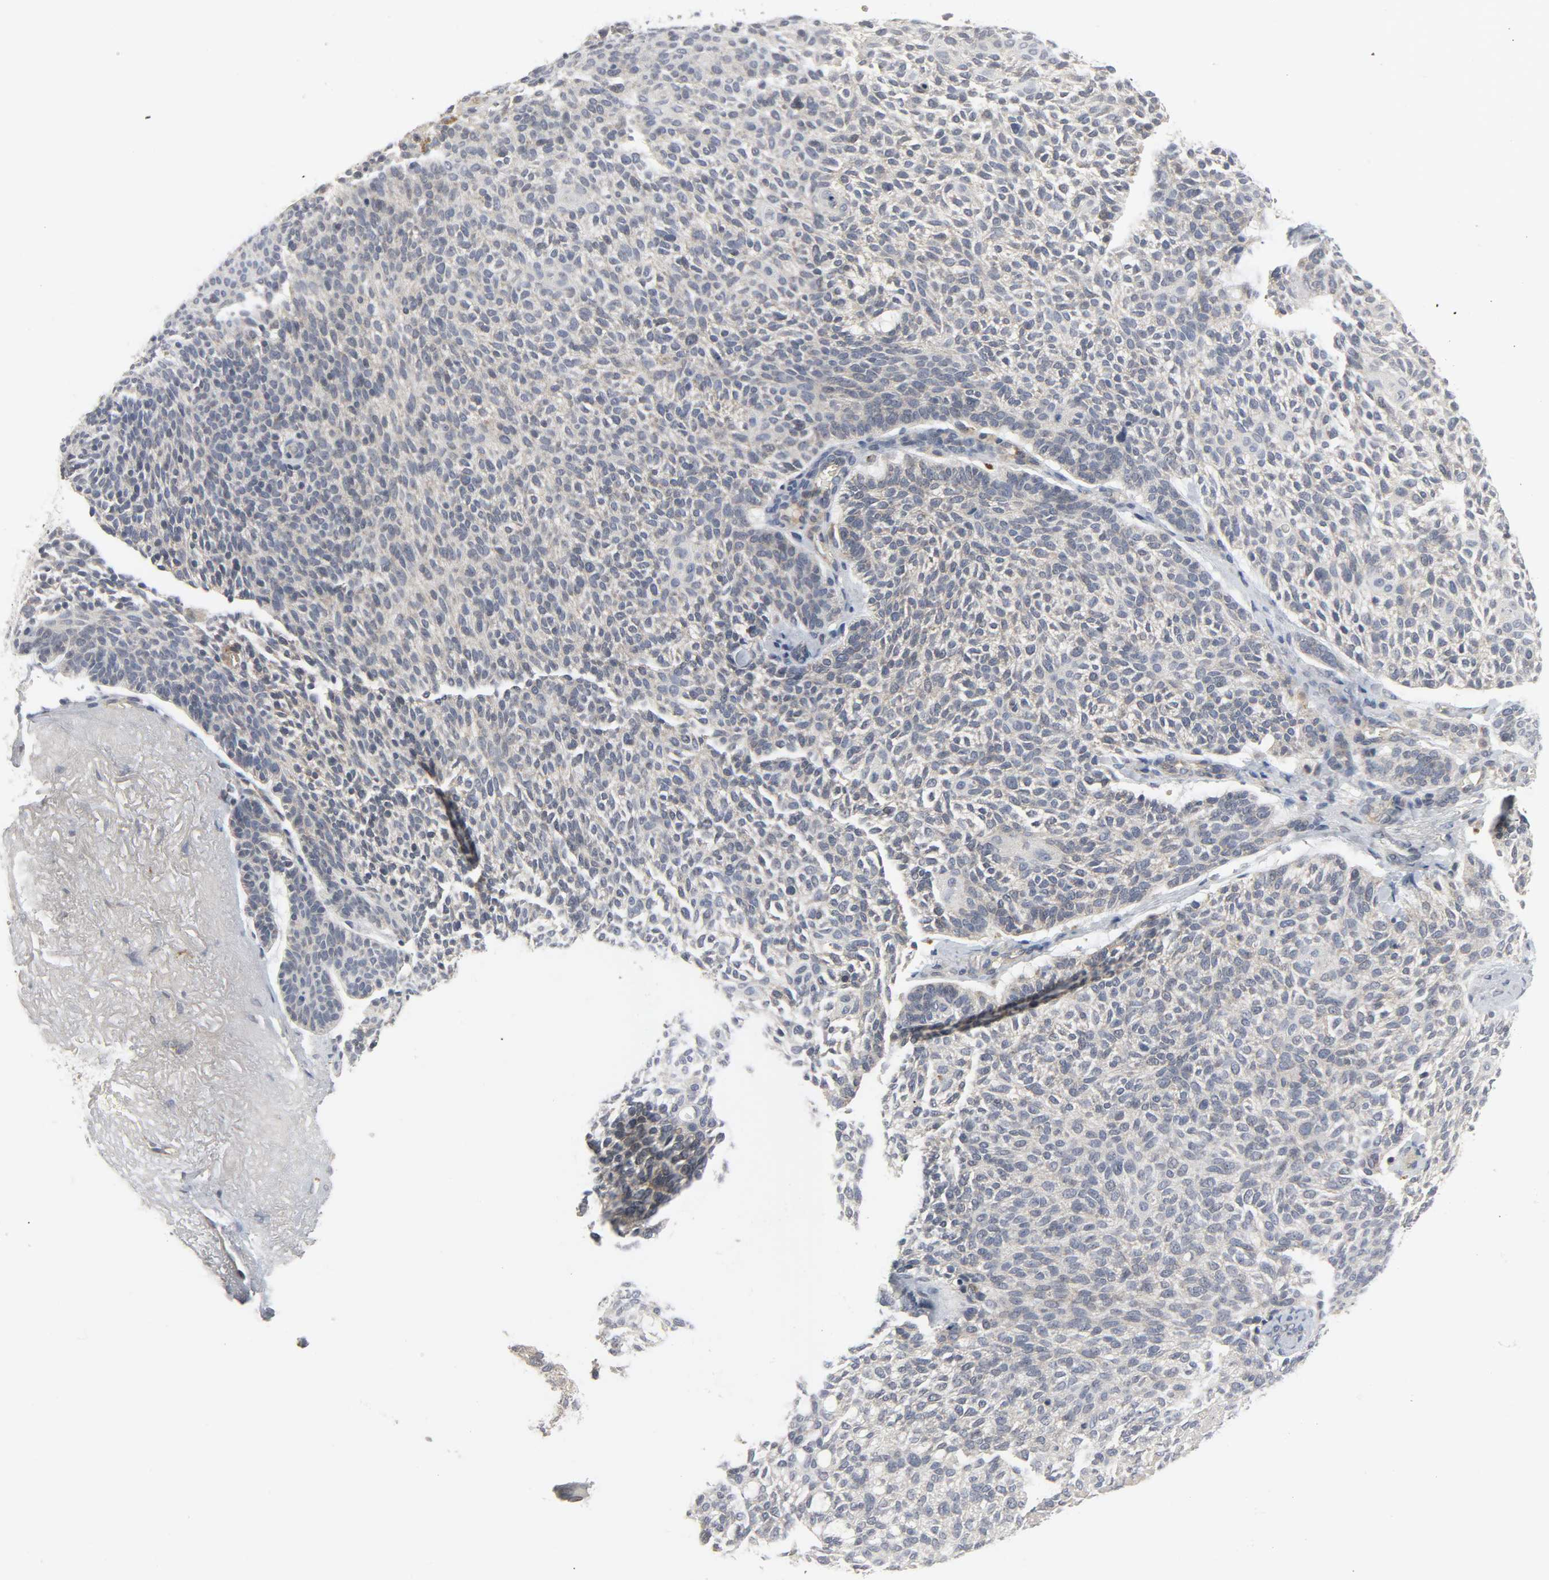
{"staining": {"intensity": "weak", "quantity": "25%-75%", "location": "cytoplasmic/membranous"}, "tissue": "skin cancer", "cell_type": "Tumor cells", "image_type": "cancer", "snomed": [{"axis": "morphology", "description": "Normal tissue, NOS"}, {"axis": "morphology", "description": "Basal cell carcinoma"}, {"axis": "topography", "description": "Skin"}], "caption": "Weak cytoplasmic/membranous positivity is identified in about 25%-75% of tumor cells in skin basal cell carcinoma. Ihc stains the protein of interest in brown and the nuclei are stained blue.", "gene": "CLIP1", "patient": {"sex": "female", "age": 70}}